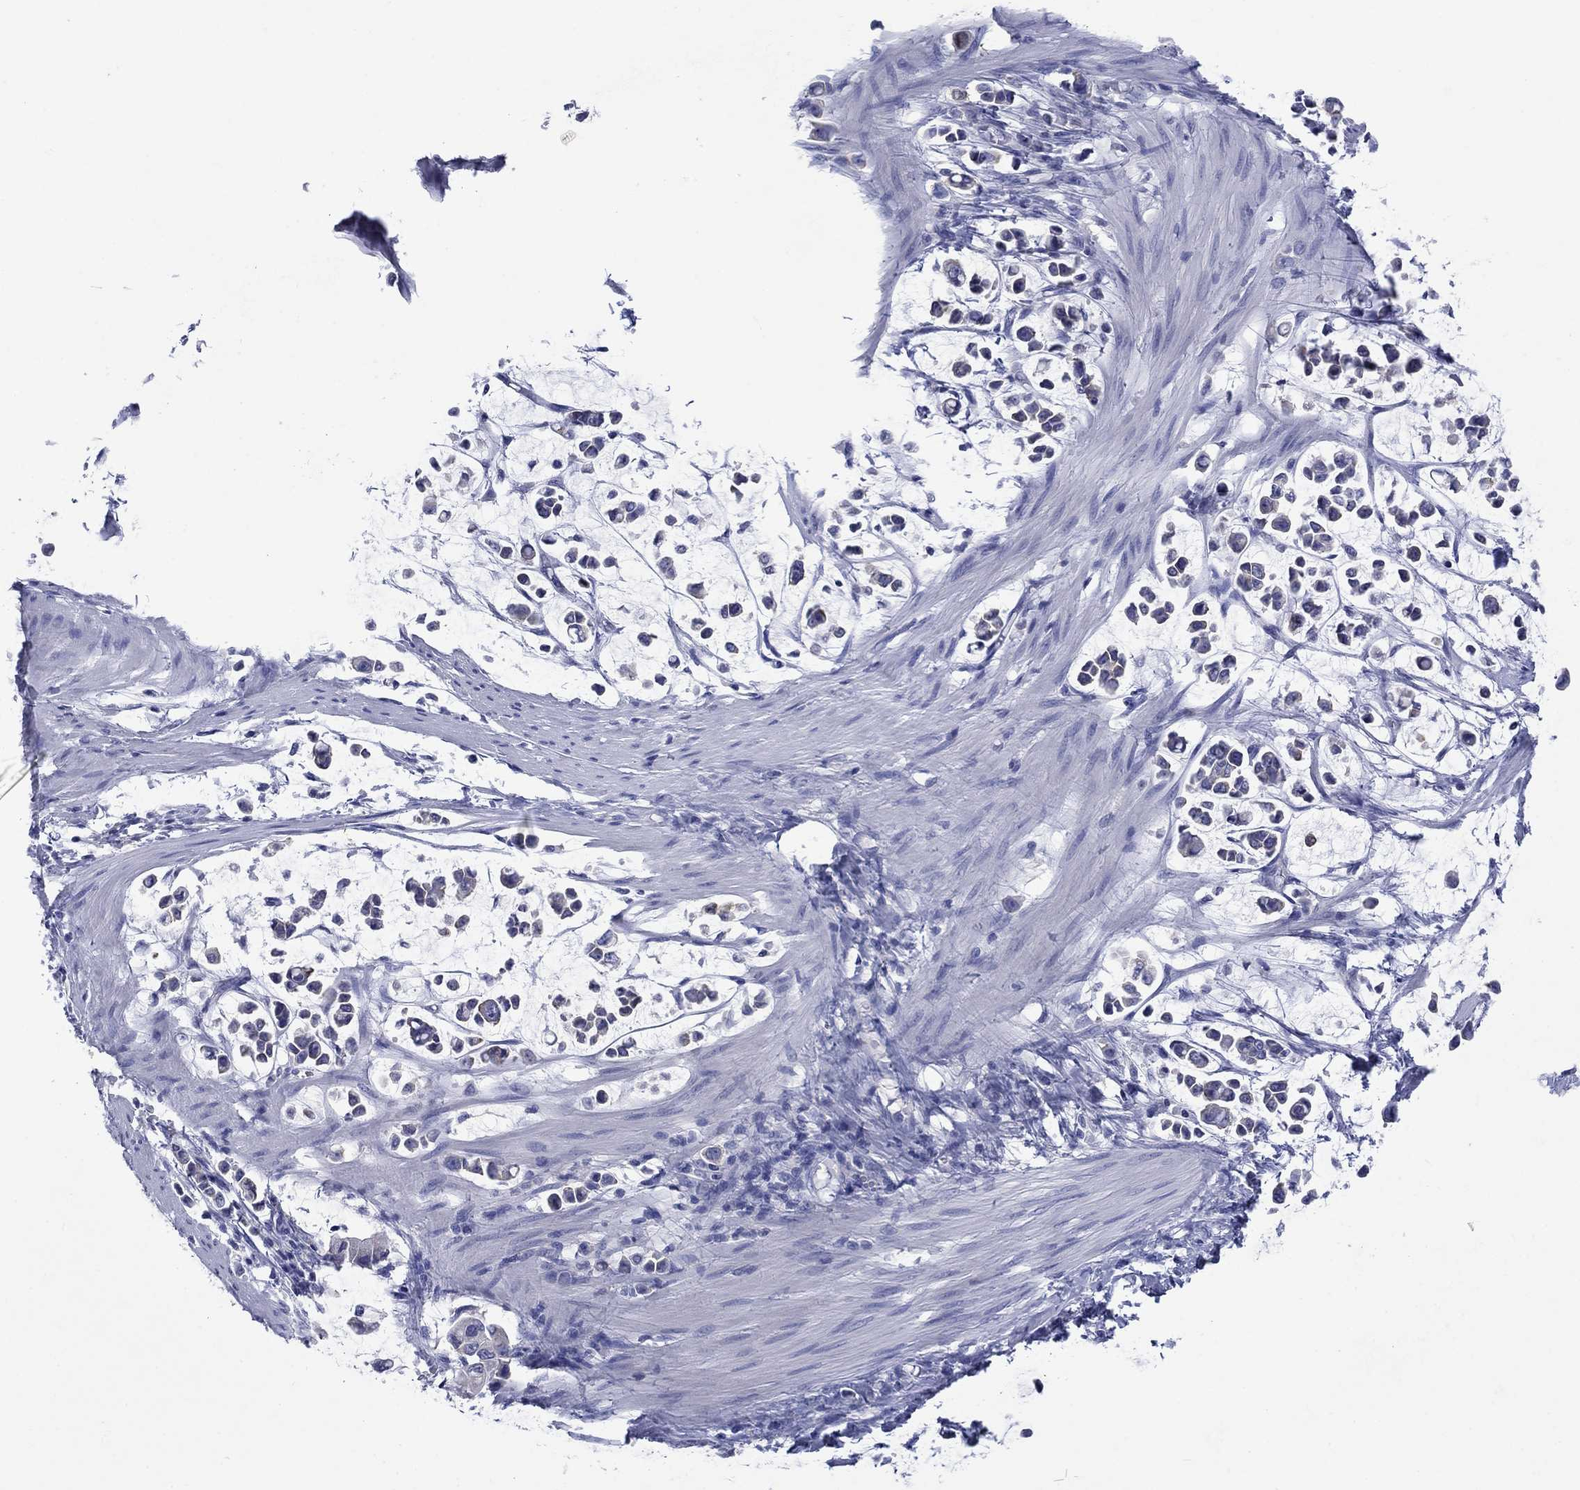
{"staining": {"intensity": "negative", "quantity": "none", "location": "none"}, "tissue": "stomach cancer", "cell_type": "Tumor cells", "image_type": "cancer", "snomed": [{"axis": "morphology", "description": "Adenocarcinoma, NOS"}, {"axis": "topography", "description": "Stomach"}], "caption": "This is an immunohistochemistry (IHC) histopathology image of human adenocarcinoma (stomach). There is no expression in tumor cells.", "gene": "SULT2B1", "patient": {"sex": "male", "age": 82}}